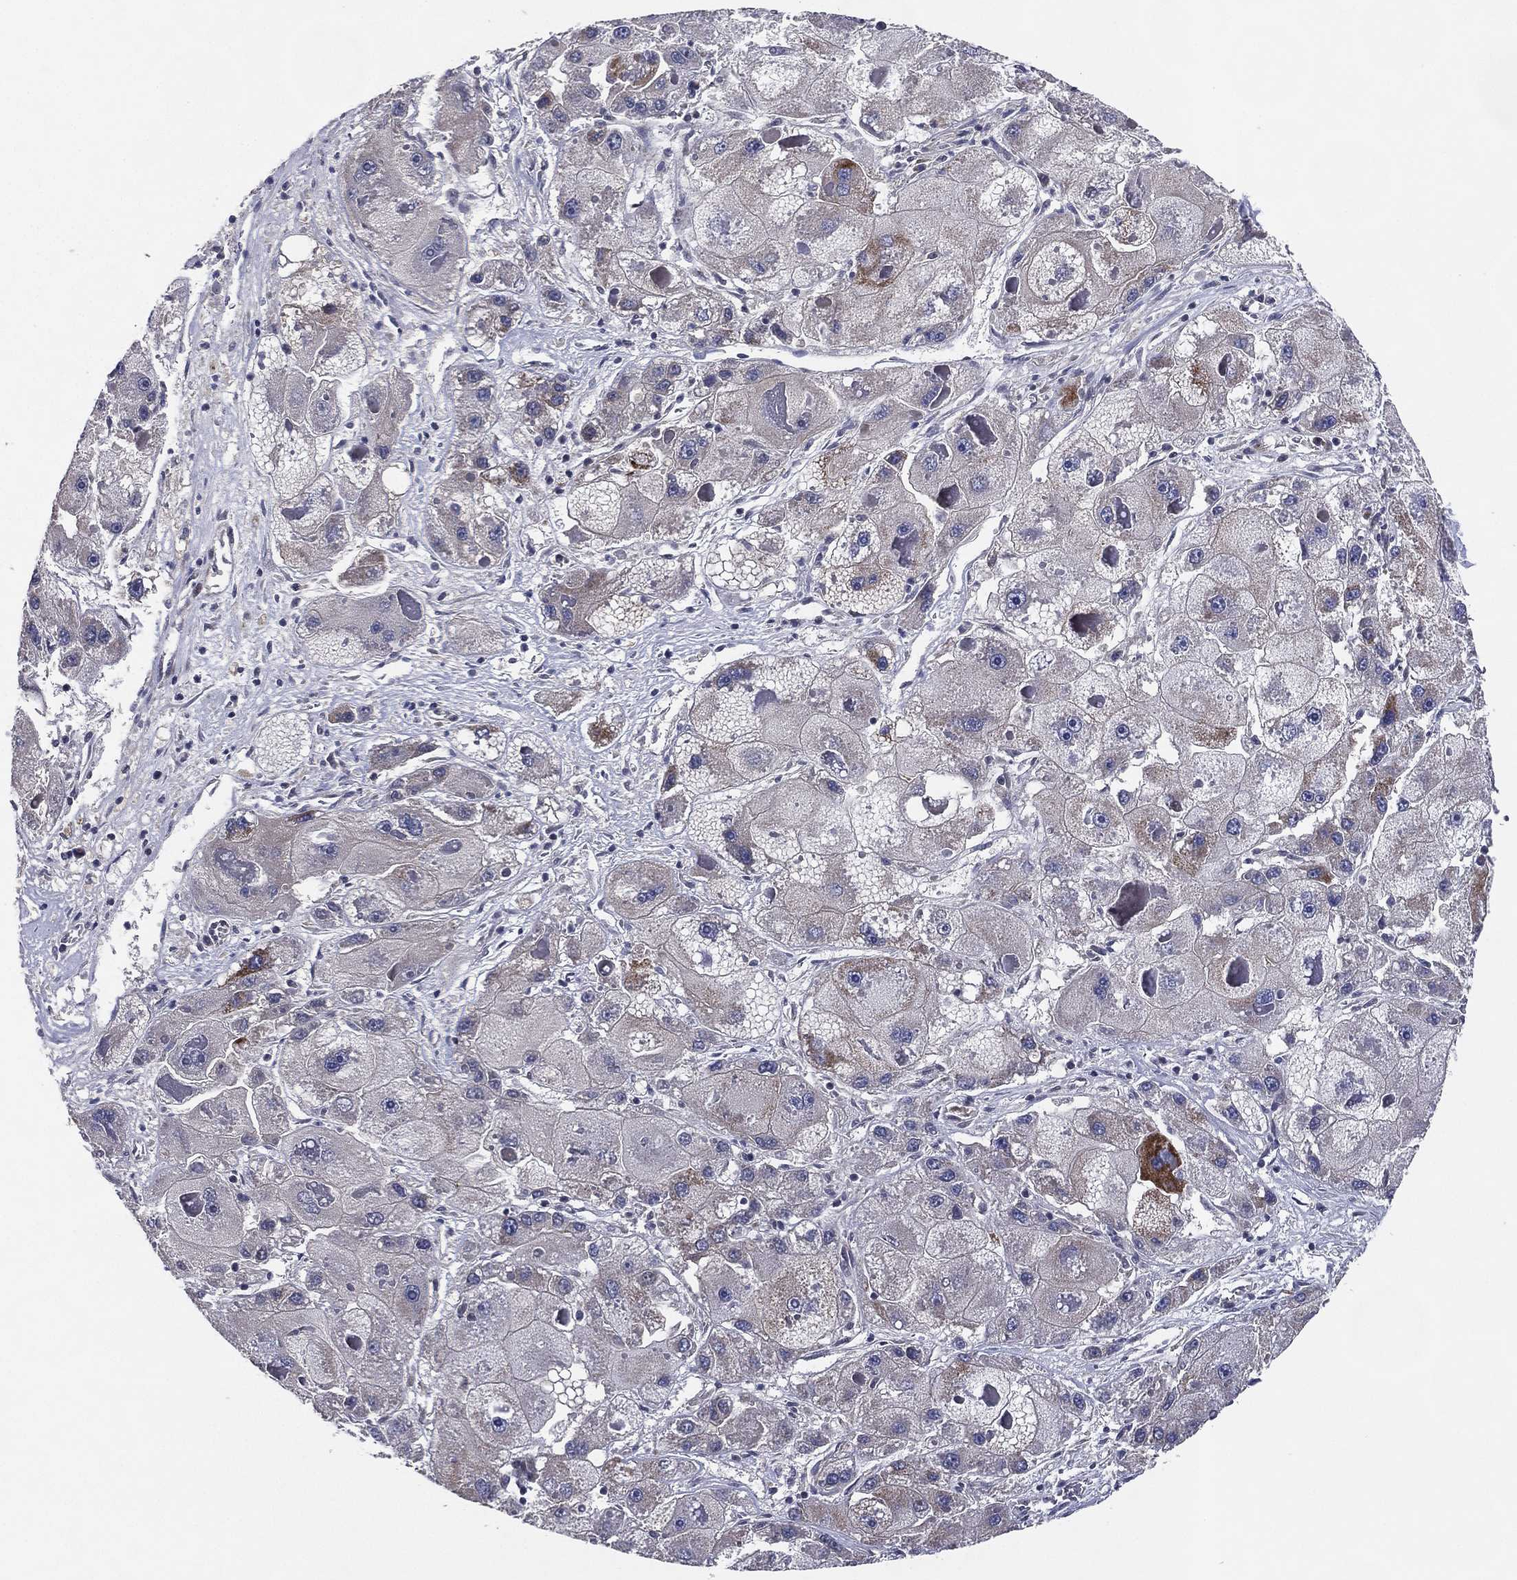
{"staining": {"intensity": "weak", "quantity": "<25%", "location": "cytoplasmic/membranous"}, "tissue": "liver cancer", "cell_type": "Tumor cells", "image_type": "cancer", "snomed": [{"axis": "morphology", "description": "Carcinoma, Hepatocellular, NOS"}, {"axis": "topography", "description": "Liver"}], "caption": "Micrograph shows no significant protein positivity in tumor cells of liver hepatocellular carcinoma.", "gene": "KAT14", "patient": {"sex": "female", "age": 73}}